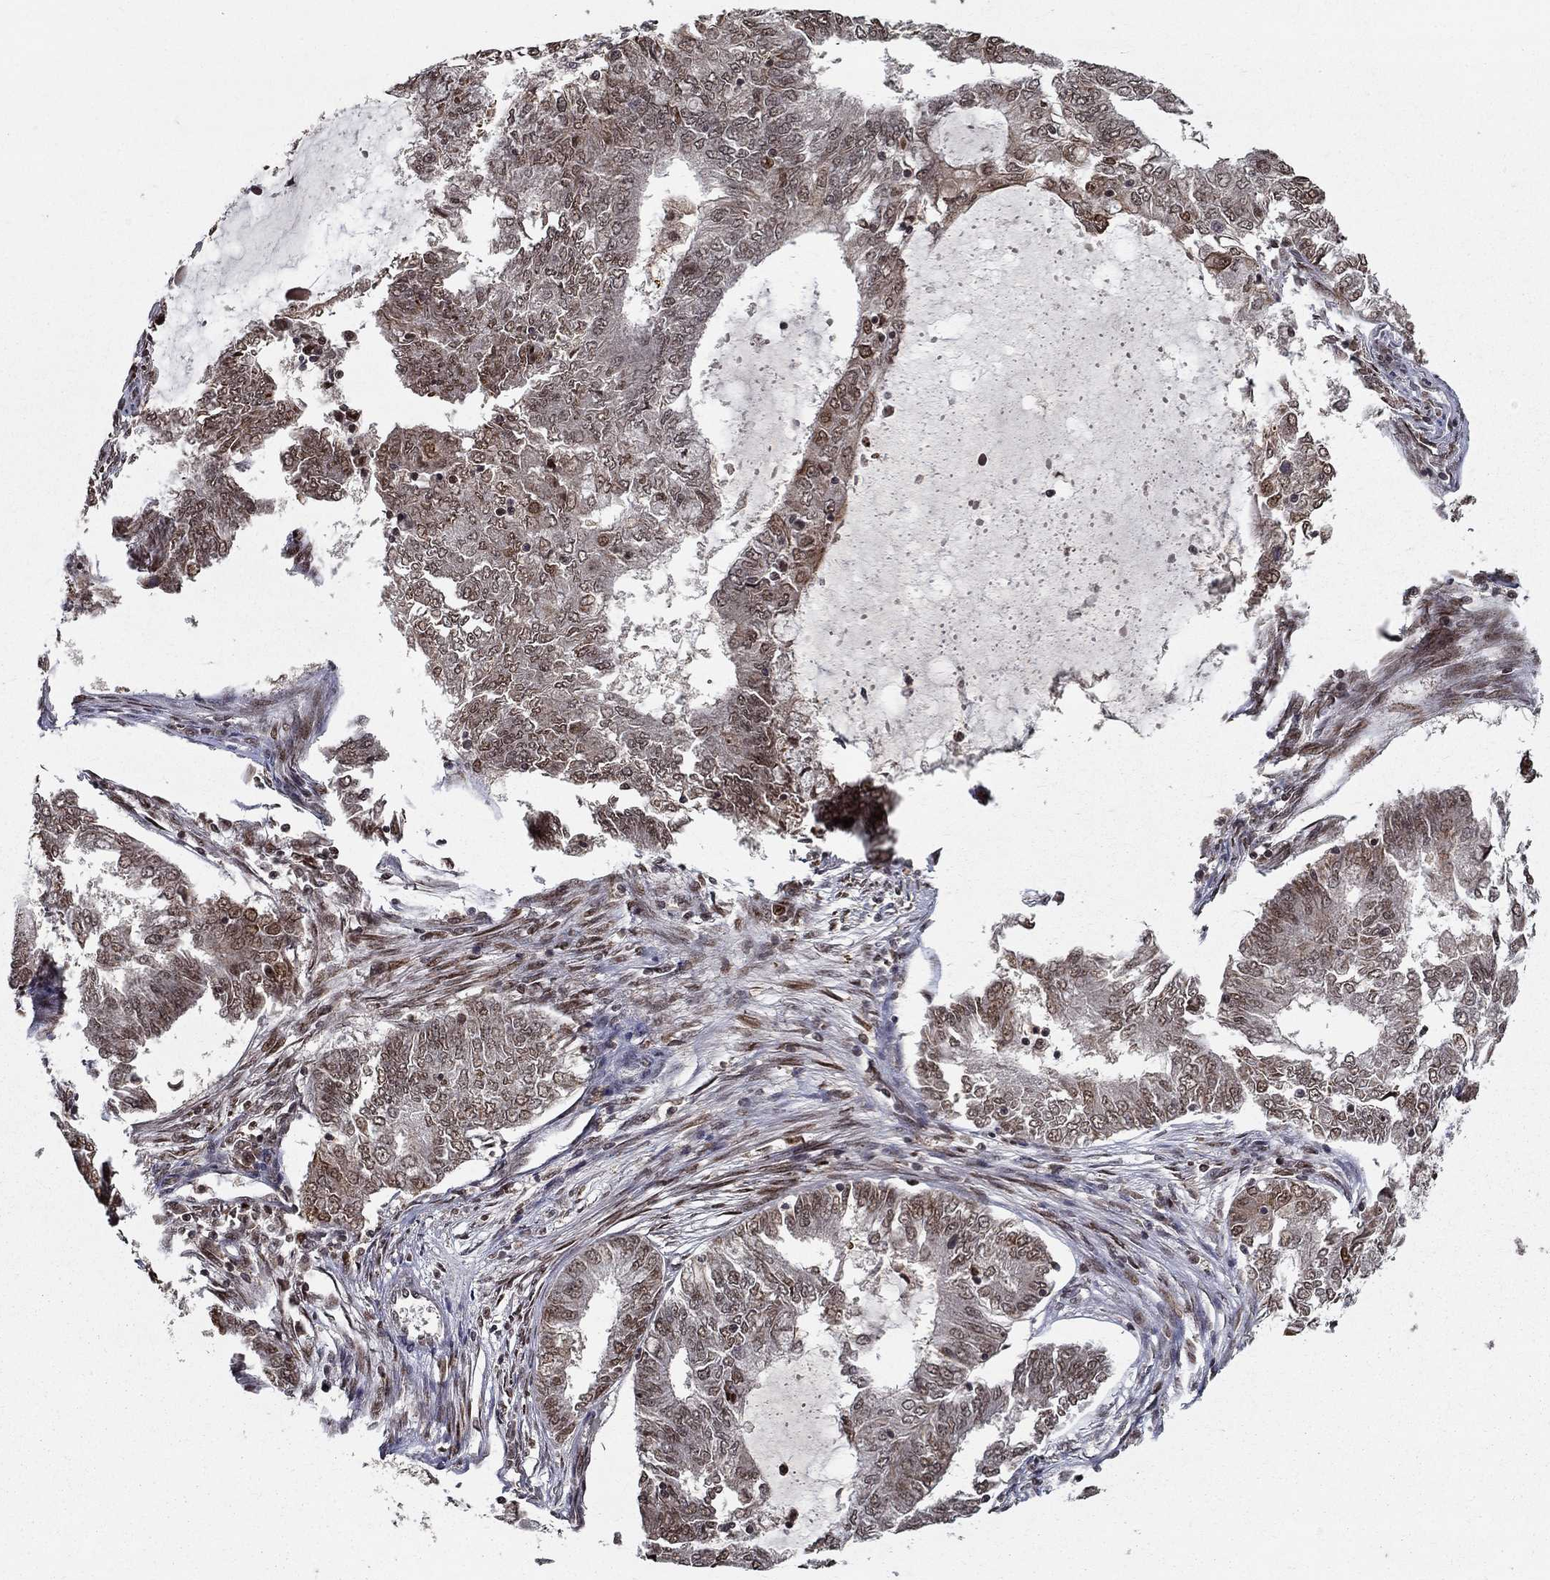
{"staining": {"intensity": "weak", "quantity": "<25%", "location": "cytoplasmic/membranous"}, "tissue": "endometrial cancer", "cell_type": "Tumor cells", "image_type": "cancer", "snomed": [{"axis": "morphology", "description": "Adenocarcinoma, NOS"}, {"axis": "topography", "description": "Endometrium"}], "caption": "Human endometrial adenocarcinoma stained for a protein using IHC displays no positivity in tumor cells.", "gene": "CDCA7L", "patient": {"sex": "female", "age": 62}}